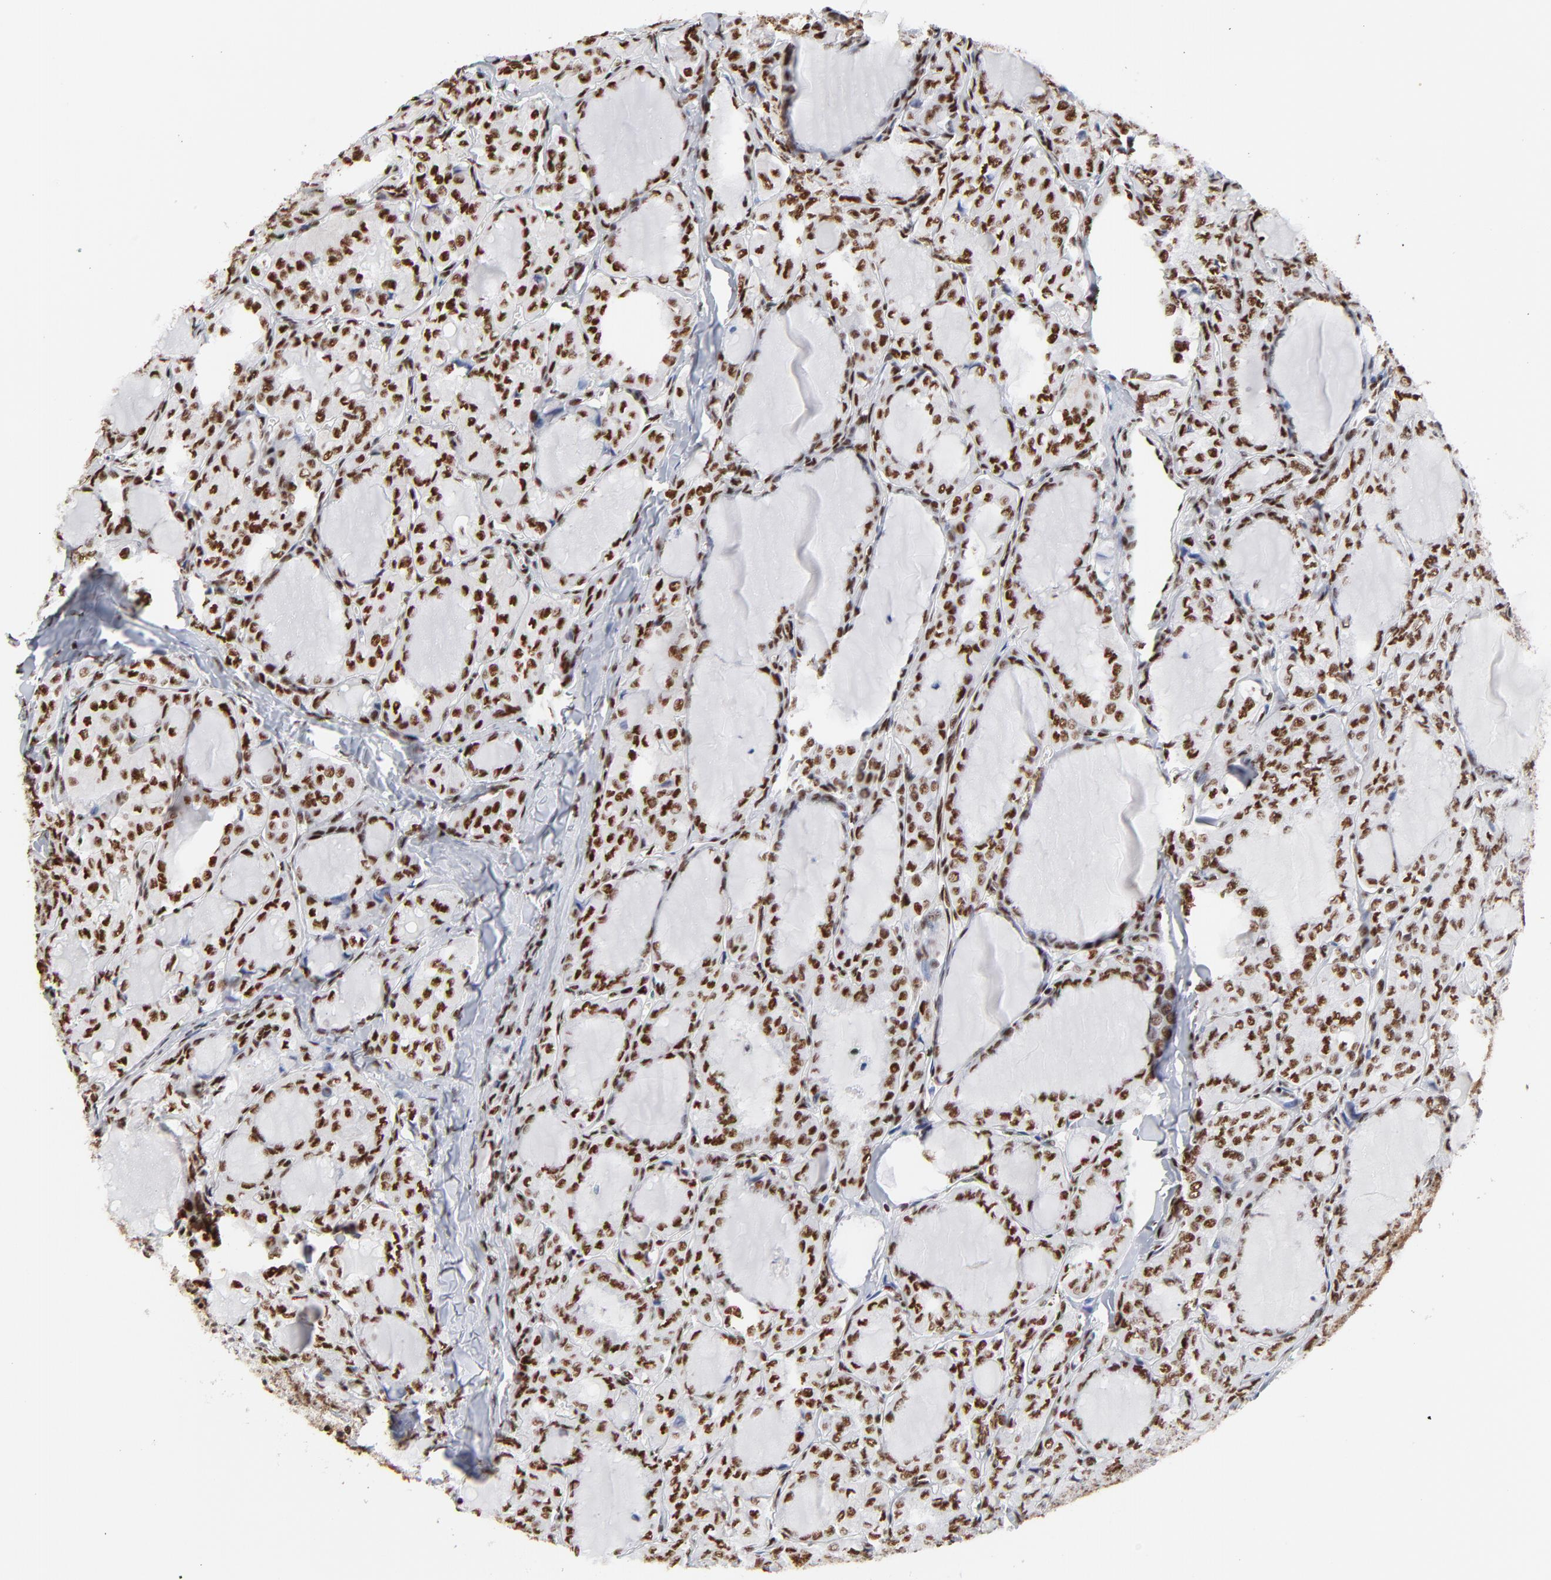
{"staining": {"intensity": "strong", "quantity": ">75%", "location": "nuclear"}, "tissue": "thyroid cancer", "cell_type": "Tumor cells", "image_type": "cancer", "snomed": [{"axis": "morphology", "description": "Papillary adenocarcinoma, NOS"}, {"axis": "topography", "description": "Thyroid gland"}], "caption": "Immunohistochemical staining of human thyroid papillary adenocarcinoma displays high levels of strong nuclear expression in about >75% of tumor cells.", "gene": "CREB1", "patient": {"sex": "male", "age": 20}}